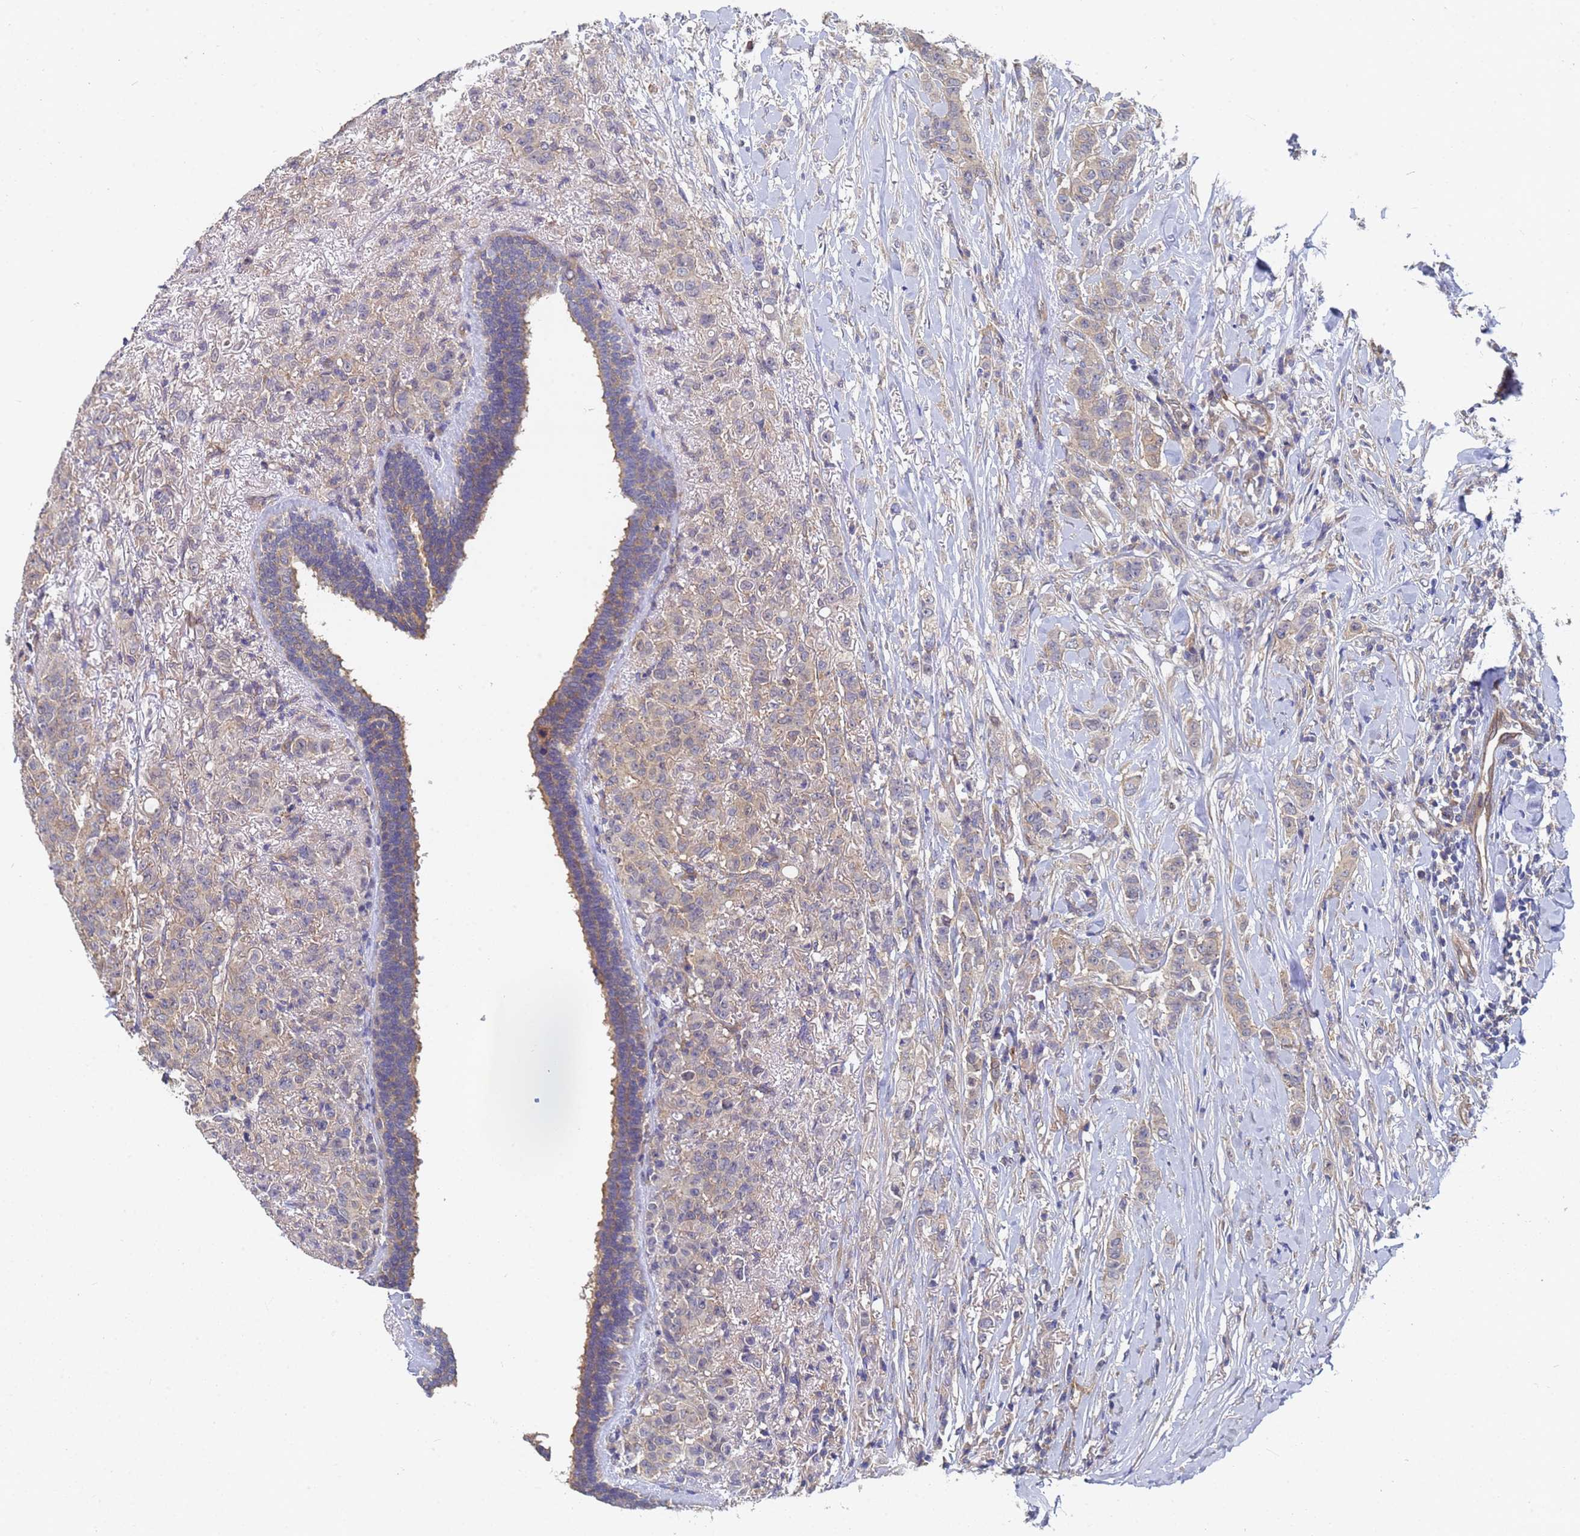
{"staining": {"intensity": "weak", "quantity": "25%-75%", "location": "cytoplasmic/membranous"}, "tissue": "breast cancer", "cell_type": "Tumor cells", "image_type": "cancer", "snomed": [{"axis": "morphology", "description": "Duct carcinoma"}, {"axis": "topography", "description": "Breast"}], "caption": "DAB (3,3'-diaminobenzidine) immunohistochemical staining of human breast cancer (invasive ductal carcinoma) reveals weak cytoplasmic/membranous protein expression in approximately 25%-75% of tumor cells.", "gene": "ALS2CL", "patient": {"sex": "female", "age": 40}}